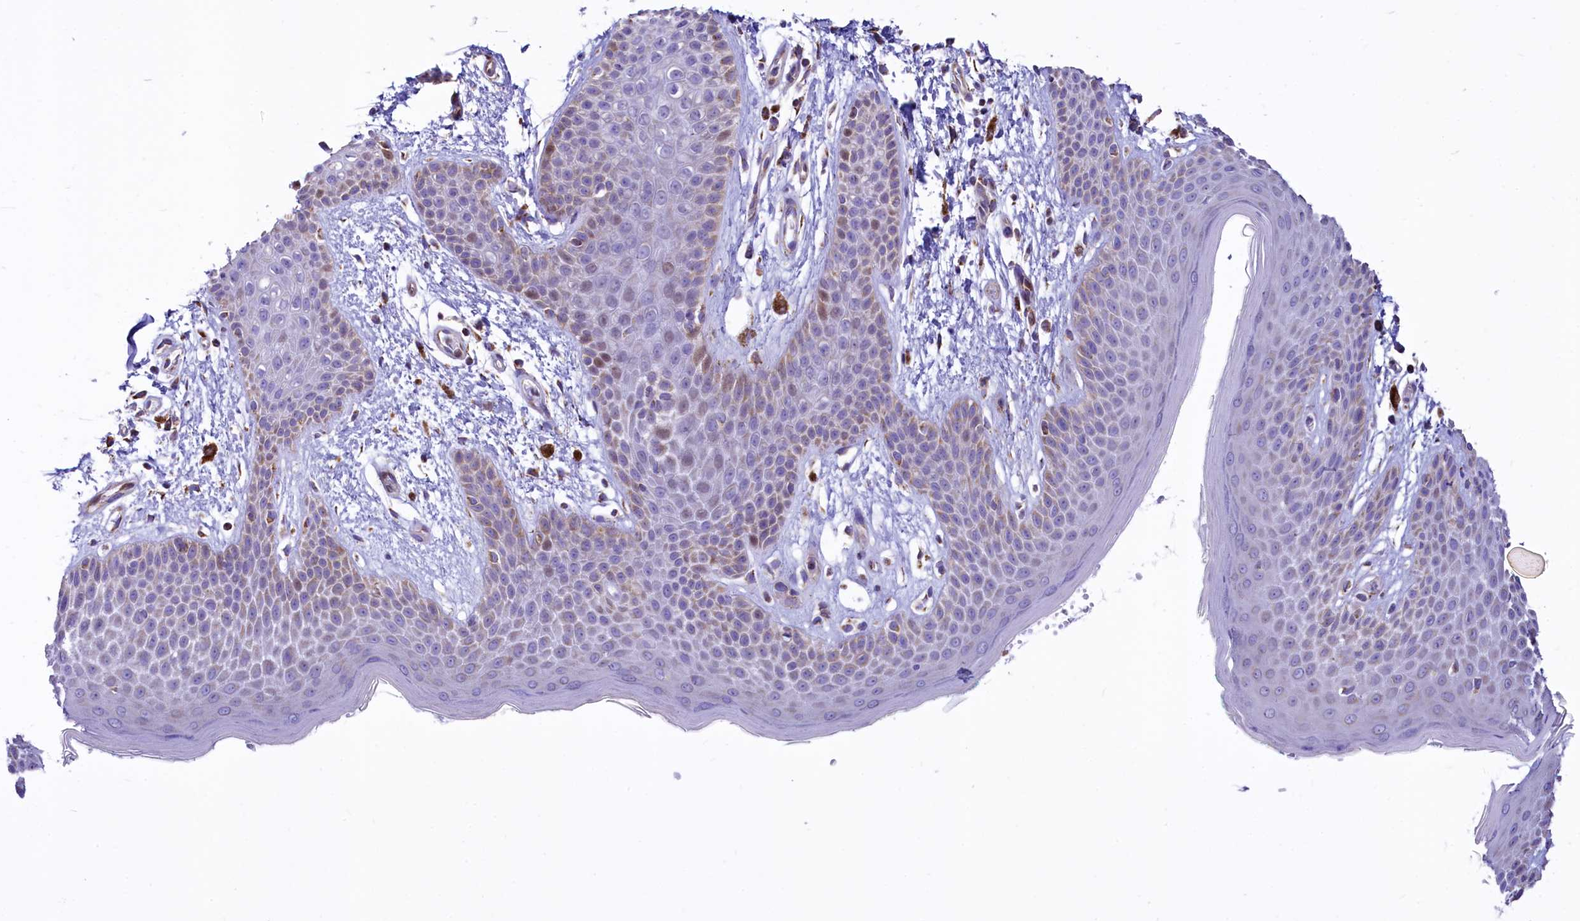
{"staining": {"intensity": "moderate", "quantity": "<25%", "location": "cytoplasmic/membranous,nuclear"}, "tissue": "skin", "cell_type": "Epidermal cells", "image_type": "normal", "snomed": [{"axis": "morphology", "description": "Normal tissue, NOS"}, {"axis": "topography", "description": "Anal"}], "caption": "Immunohistochemistry (IHC) micrograph of benign skin stained for a protein (brown), which shows low levels of moderate cytoplasmic/membranous,nuclear staining in approximately <25% of epidermal cells.", "gene": "VWCE", "patient": {"sex": "male", "age": 74}}